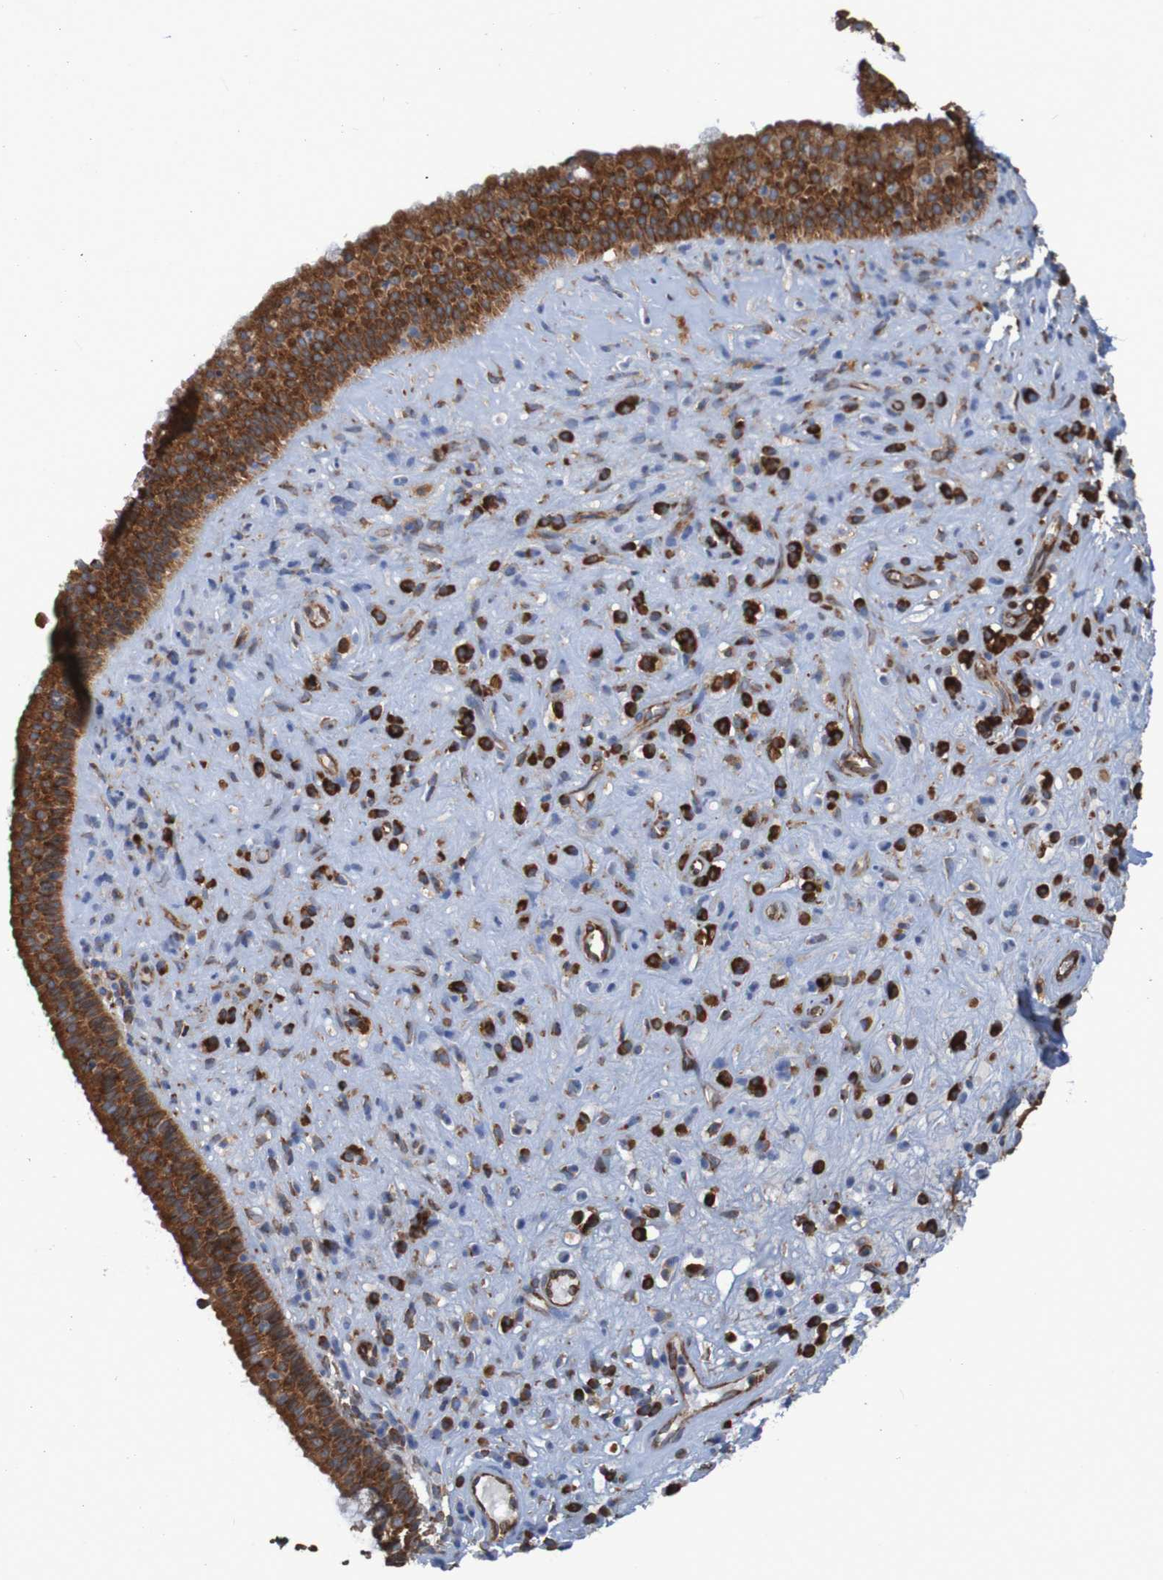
{"staining": {"intensity": "strong", "quantity": ">75%", "location": "cytoplasmic/membranous"}, "tissue": "nasopharynx", "cell_type": "Respiratory epithelial cells", "image_type": "normal", "snomed": [{"axis": "morphology", "description": "Normal tissue, NOS"}, {"axis": "topography", "description": "Nasopharynx"}], "caption": "This is a photomicrograph of immunohistochemistry (IHC) staining of benign nasopharynx, which shows strong expression in the cytoplasmic/membranous of respiratory epithelial cells.", "gene": "RPL10", "patient": {"sex": "female", "age": 51}}